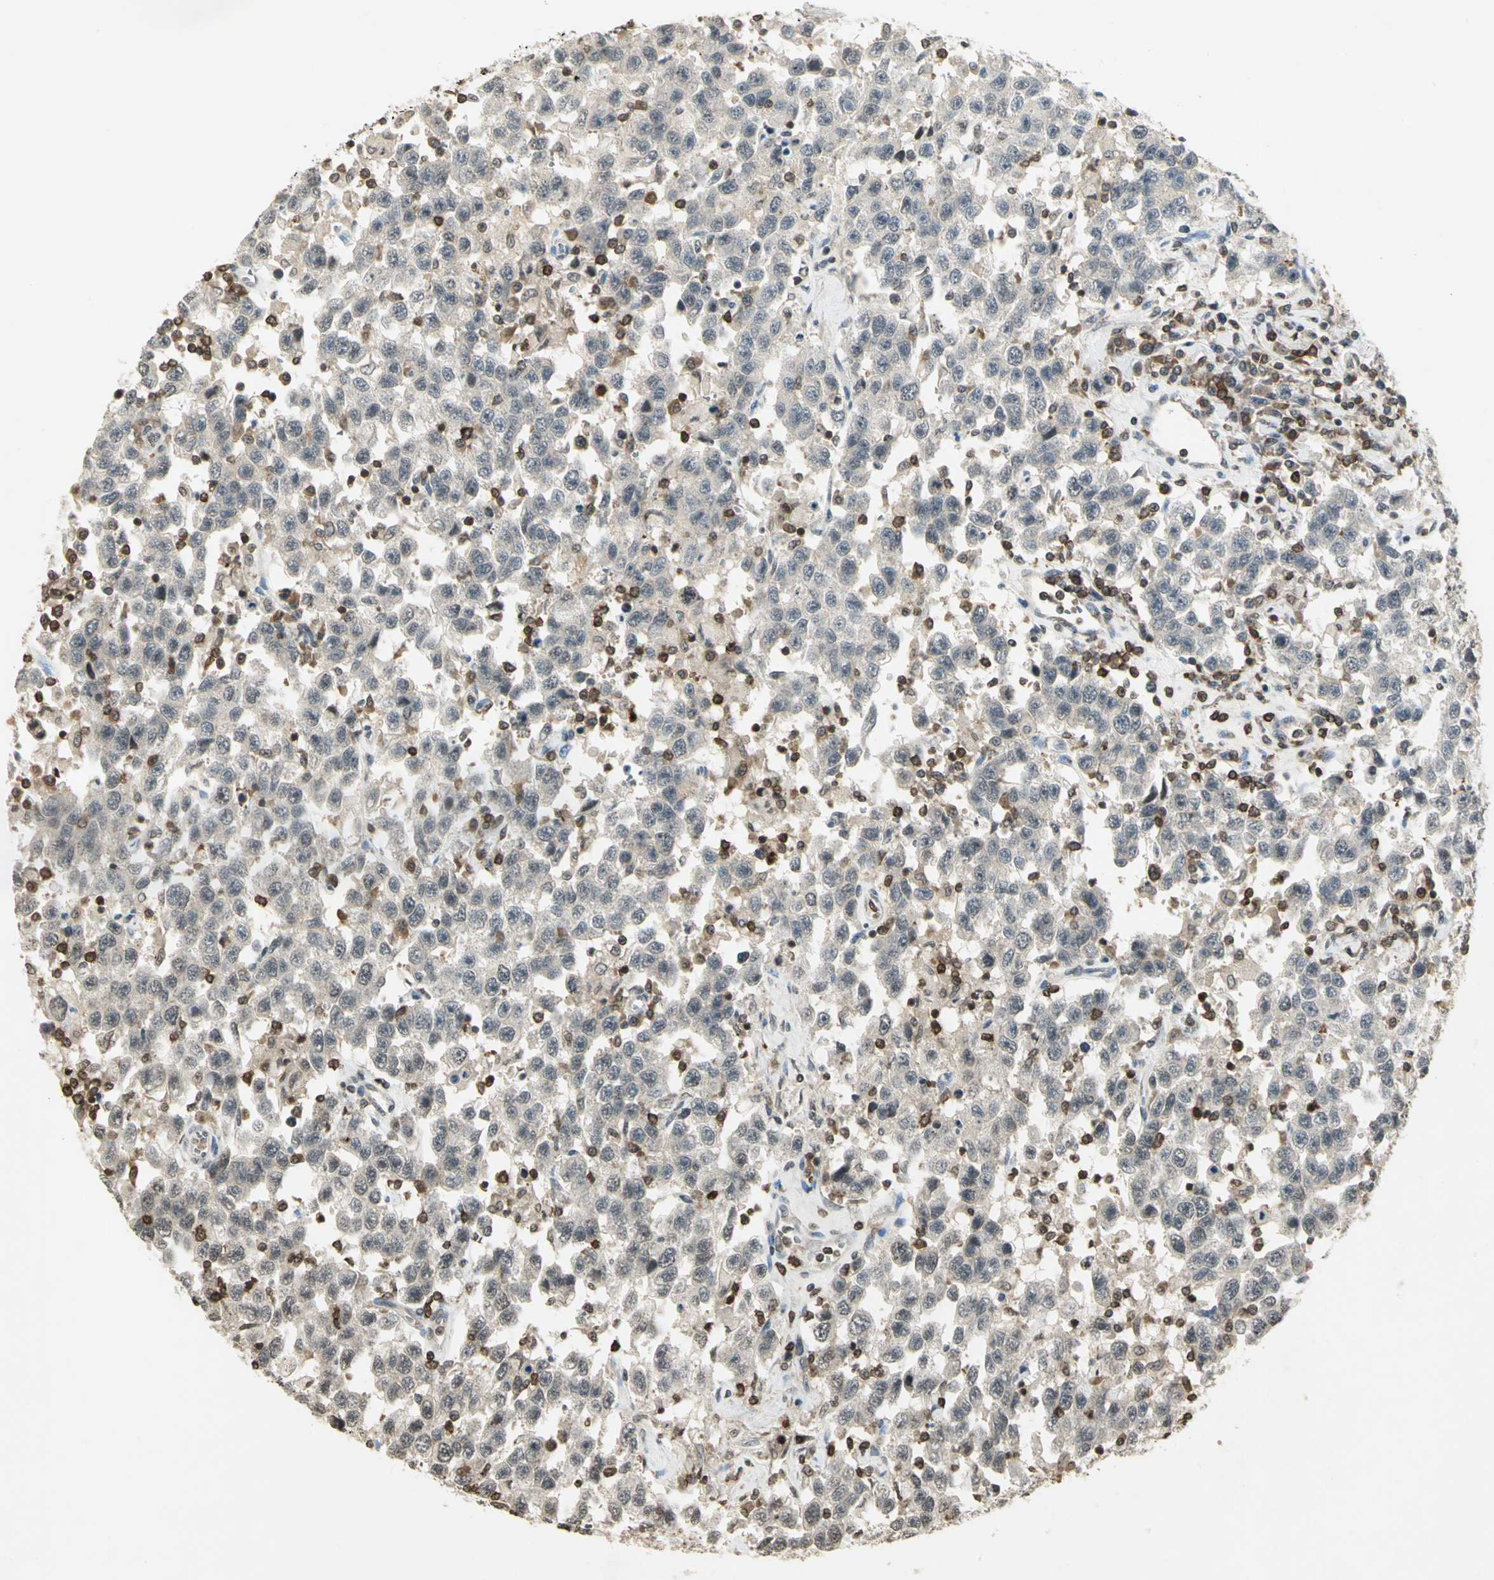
{"staining": {"intensity": "negative", "quantity": "none", "location": "none"}, "tissue": "testis cancer", "cell_type": "Tumor cells", "image_type": "cancer", "snomed": [{"axis": "morphology", "description": "Seminoma, NOS"}, {"axis": "topography", "description": "Testis"}], "caption": "The immunohistochemistry (IHC) micrograph has no significant positivity in tumor cells of testis cancer (seminoma) tissue.", "gene": "IL16", "patient": {"sex": "male", "age": 41}}